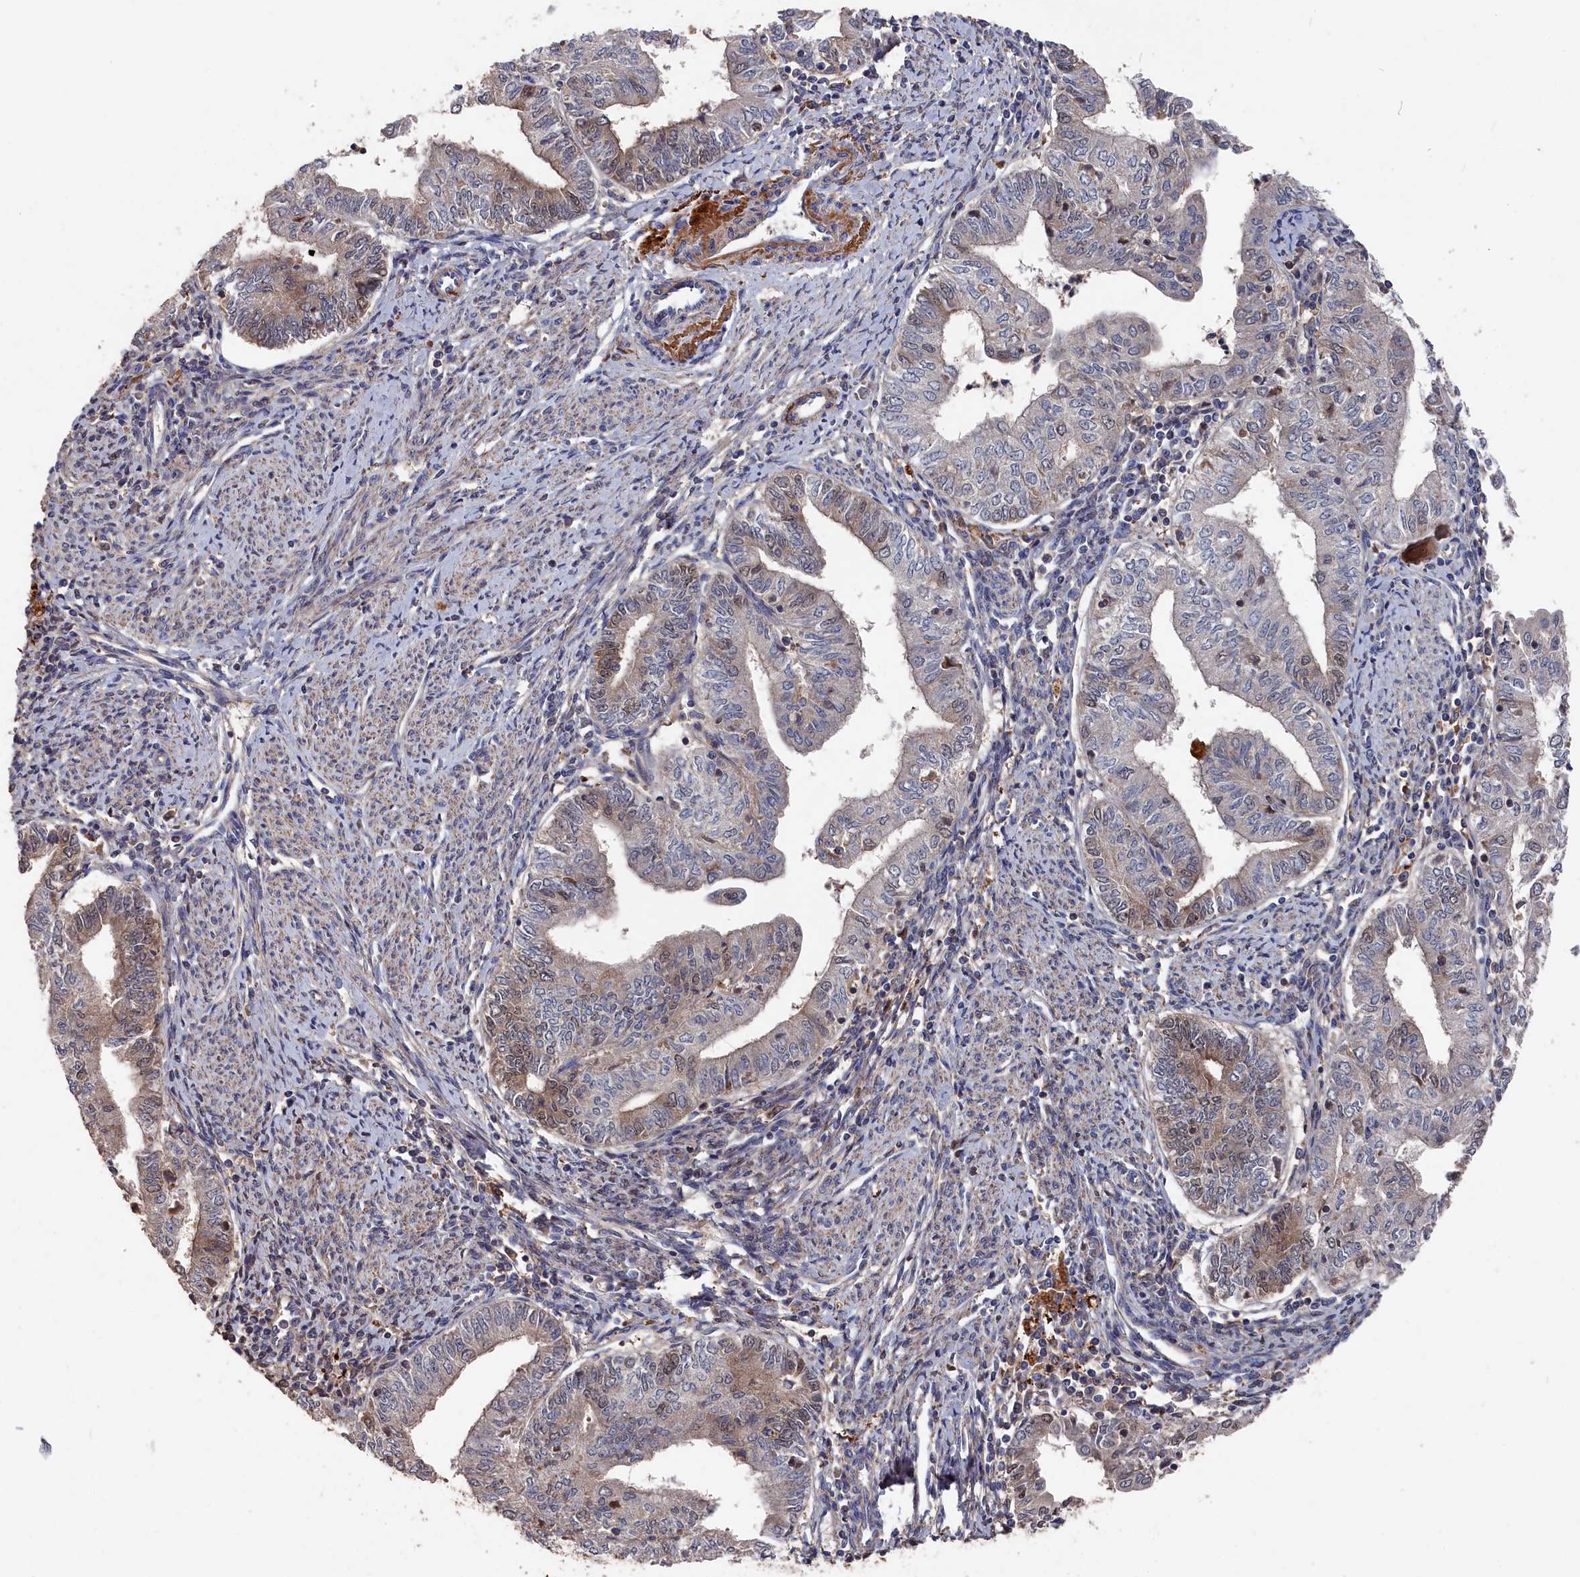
{"staining": {"intensity": "weak", "quantity": "<25%", "location": "cytoplasmic/membranous,nuclear"}, "tissue": "endometrial cancer", "cell_type": "Tumor cells", "image_type": "cancer", "snomed": [{"axis": "morphology", "description": "Adenocarcinoma, NOS"}, {"axis": "topography", "description": "Endometrium"}], "caption": "Adenocarcinoma (endometrial) was stained to show a protein in brown. There is no significant staining in tumor cells. (Stains: DAB (3,3'-diaminobenzidine) immunohistochemistry with hematoxylin counter stain, Microscopy: brightfield microscopy at high magnification).", "gene": "RMI2", "patient": {"sex": "female", "age": 66}}